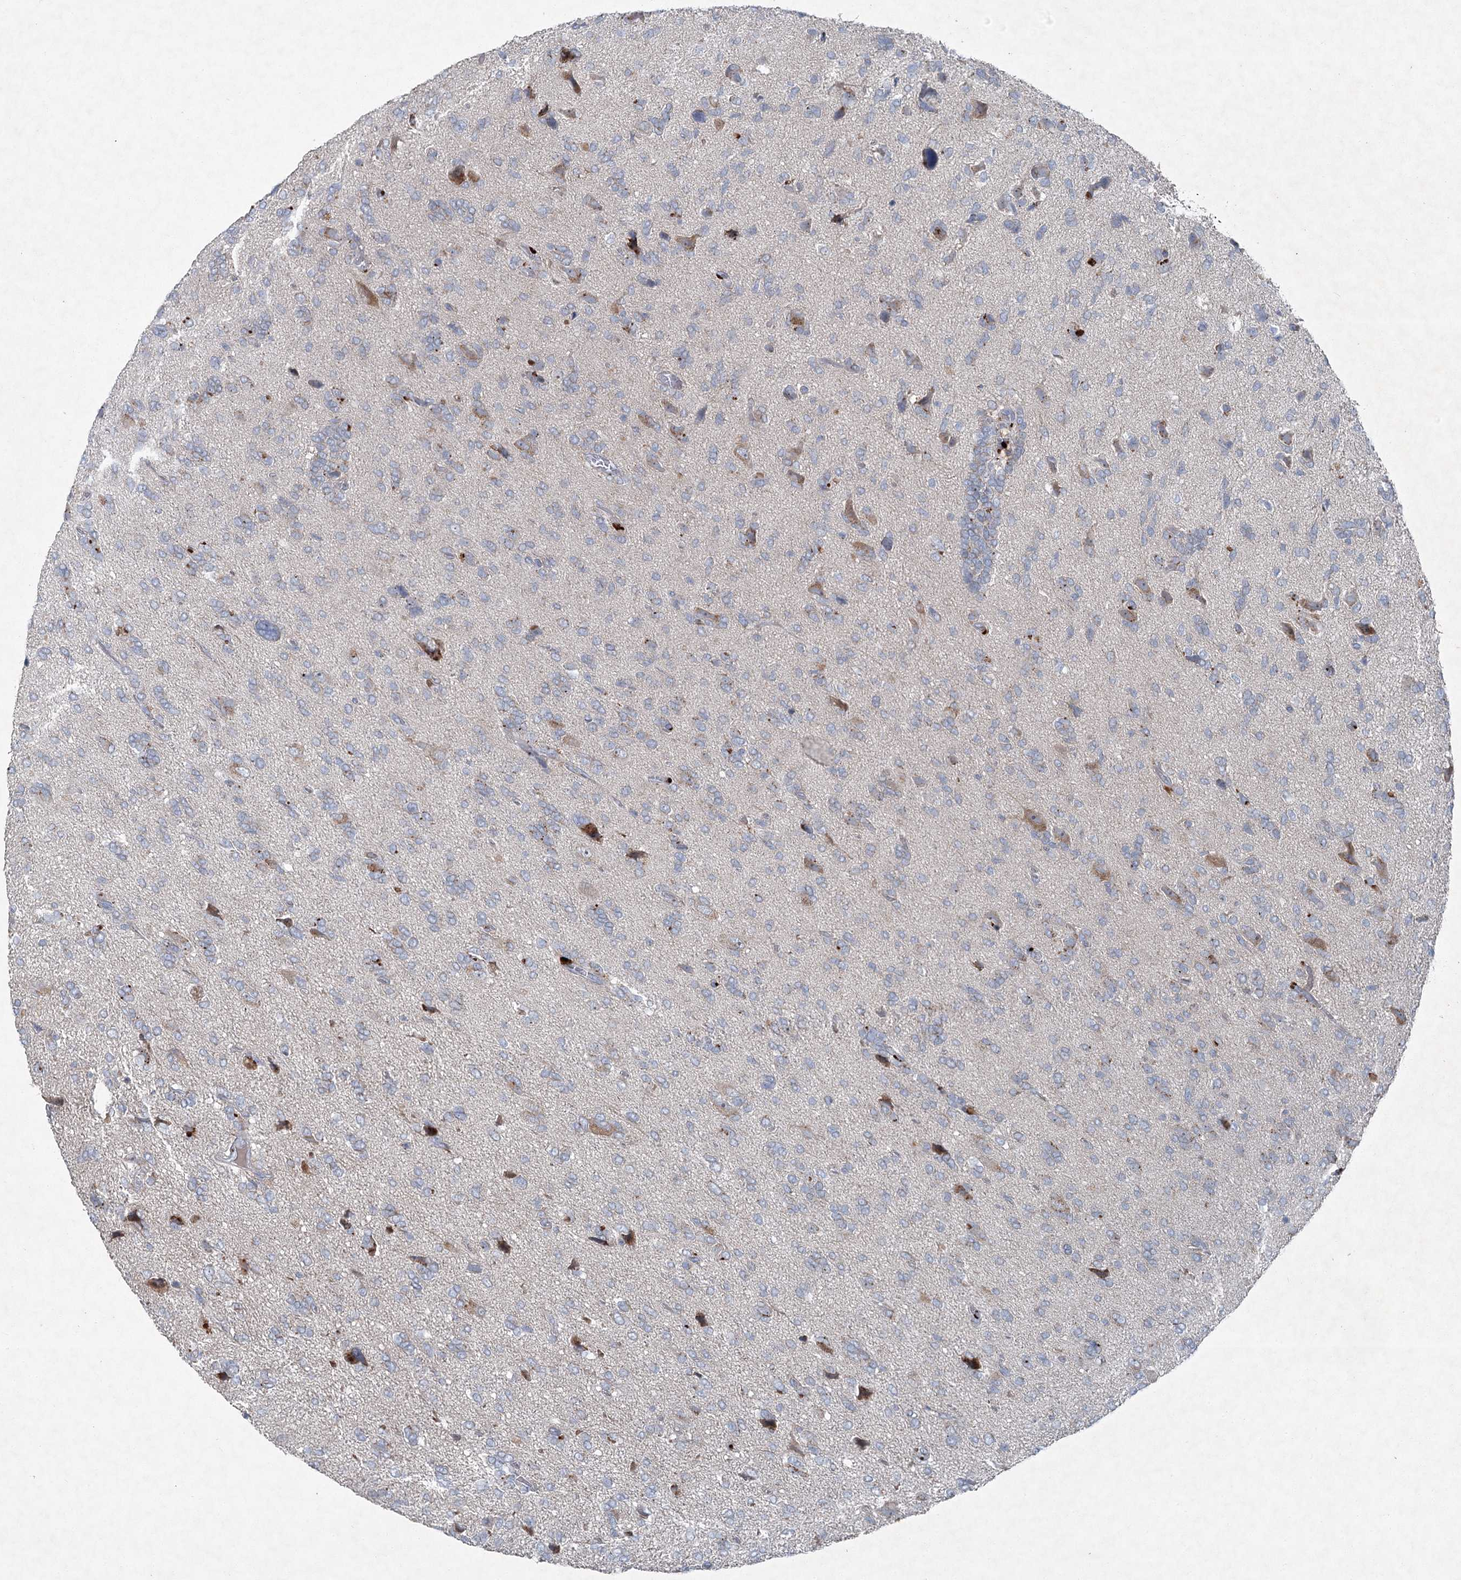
{"staining": {"intensity": "negative", "quantity": "none", "location": "none"}, "tissue": "glioma", "cell_type": "Tumor cells", "image_type": "cancer", "snomed": [{"axis": "morphology", "description": "Glioma, malignant, High grade"}, {"axis": "topography", "description": "Brain"}], "caption": "Malignant glioma (high-grade) was stained to show a protein in brown. There is no significant positivity in tumor cells.", "gene": "PLA2G12A", "patient": {"sex": "female", "age": 59}}